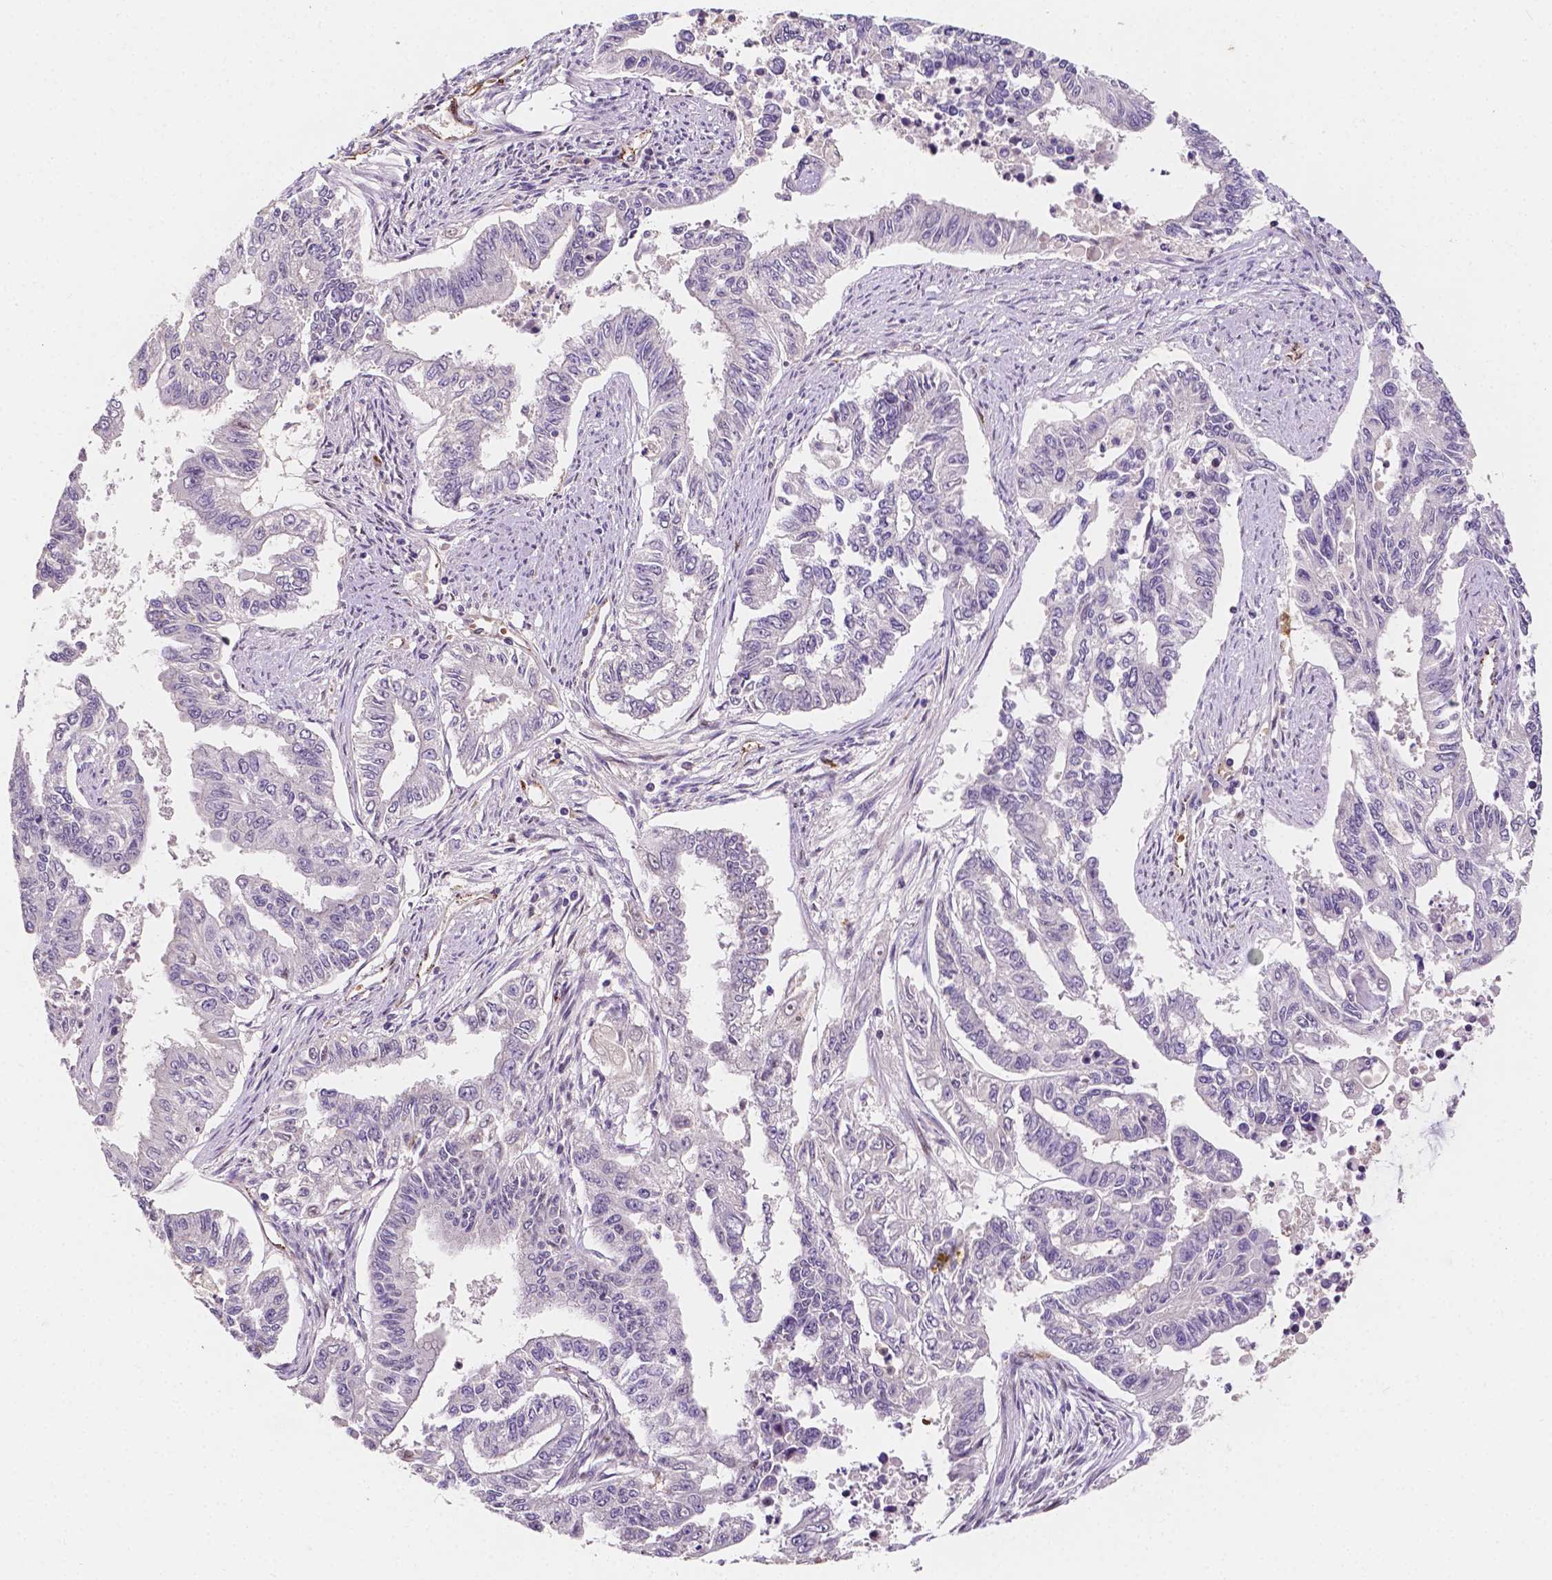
{"staining": {"intensity": "negative", "quantity": "none", "location": "none"}, "tissue": "endometrial cancer", "cell_type": "Tumor cells", "image_type": "cancer", "snomed": [{"axis": "morphology", "description": "Adenocarcinoma, NOS"}, {"axis": "topography", "description": "Uterus"}], "caption": "A high-resolution photomicrograph shows IHC staining of endometrial cancer, which displays no significant positivity in tumor cells. Nuclei are stained in blue.", "gene": "SLC22A4", "patient": {"sex": "female", "age": 59}}